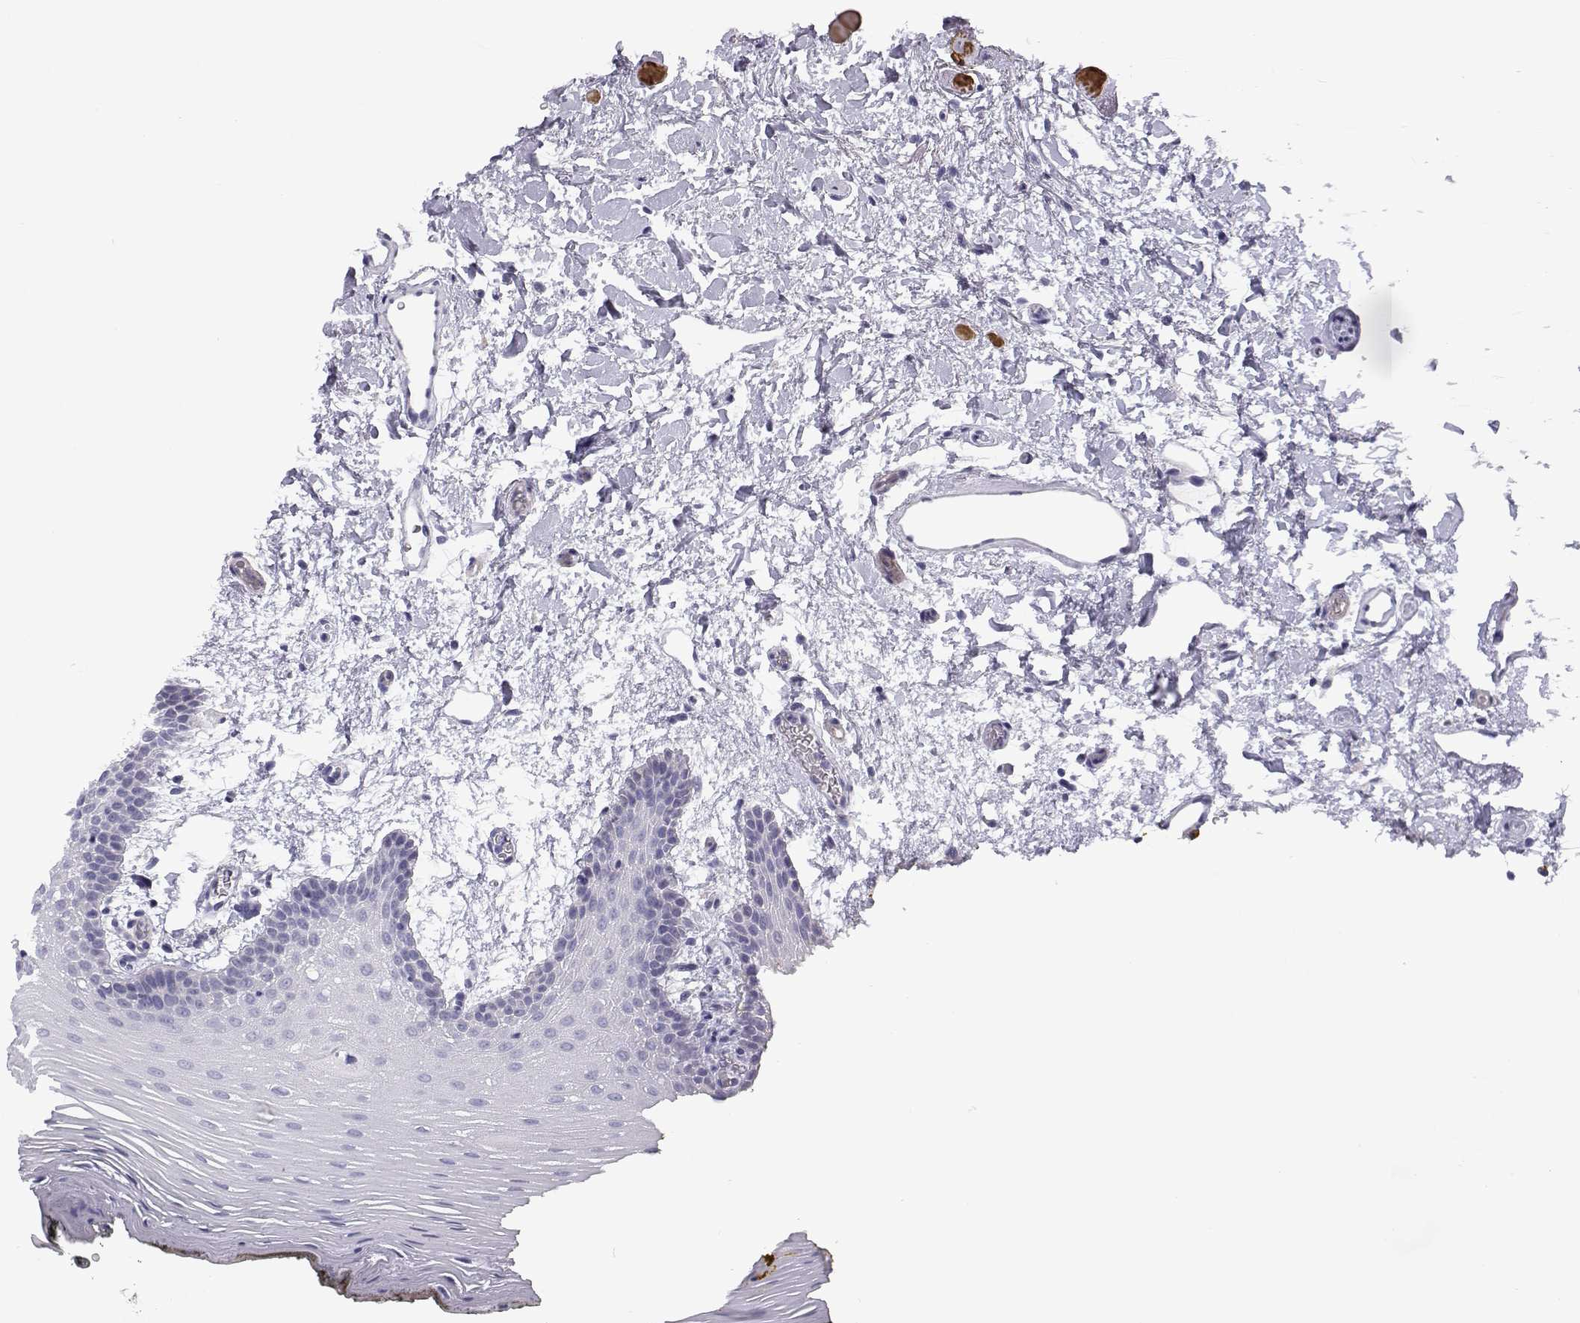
{"staining": {"intensity": "negative", "quantity": "none", "location": "none"}, "tissue": "oral mucosa", "cell_type": "Squamous epithelial cells", "image_type": "normal", "snomed": [{"axis": "morphology", "description": "Normal tissue, NOS"}, {"axis": "topography", "description": "Oral tissue"}, {"axis": "topography", "description": "Head-Neck"}], "caption": "DAB immunohistochemical staining of benign oral mucosa exhibits no significant positivity in squamous epithelial cells. (DAB immunohistochemistry with hematoxylin counter stain).", "gene": "KCNMB4", "patient": {"sex": "male", "age": 65}}